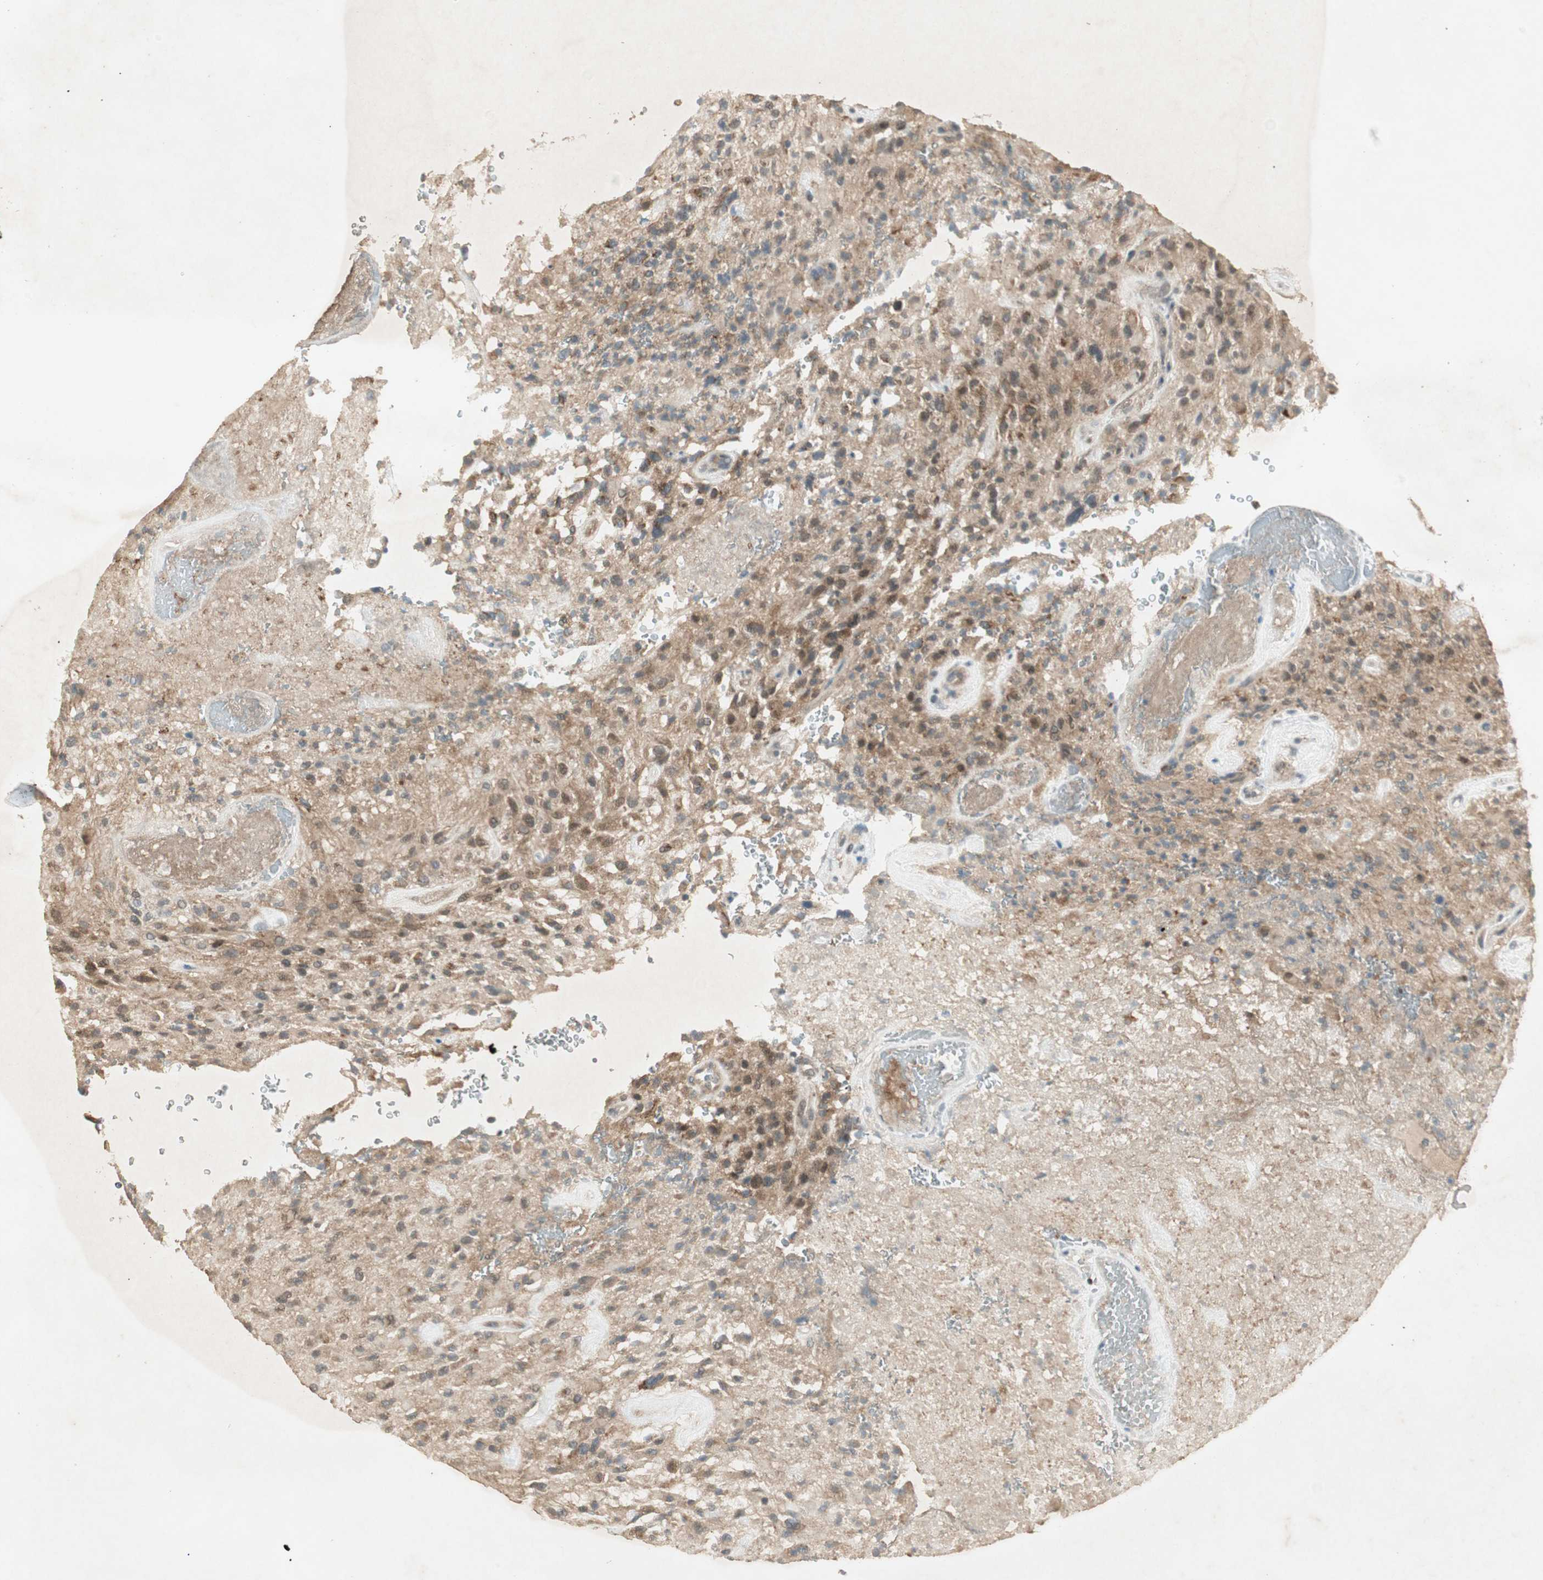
{"staining": {"intensity": "moderate", "quantity": ">75%", "location": "cytoplasmic/membranous,nuclear"}, "tissue": "glioma", "cell_type": "Tumor cells", "image_type": "cancer", "snomed": [{"axis": "morphology", "description": "Glioma, malignant, High grade"}, {"axis": "topography", "description": "Brain"}], "caption": "Glioma was stained to show a protein in brown. There is medium levels of moderate cytoplasmic/membranous and nuclear expression in approximately >75% of tumor cells. The staining was performed using DAB to visualize the protein expression in brown, while the nuclei were stained in blue with hematoxylin (Magnification: 20x).", "gene": "USP2", "patient": {"sex": "male", "age": 71}}